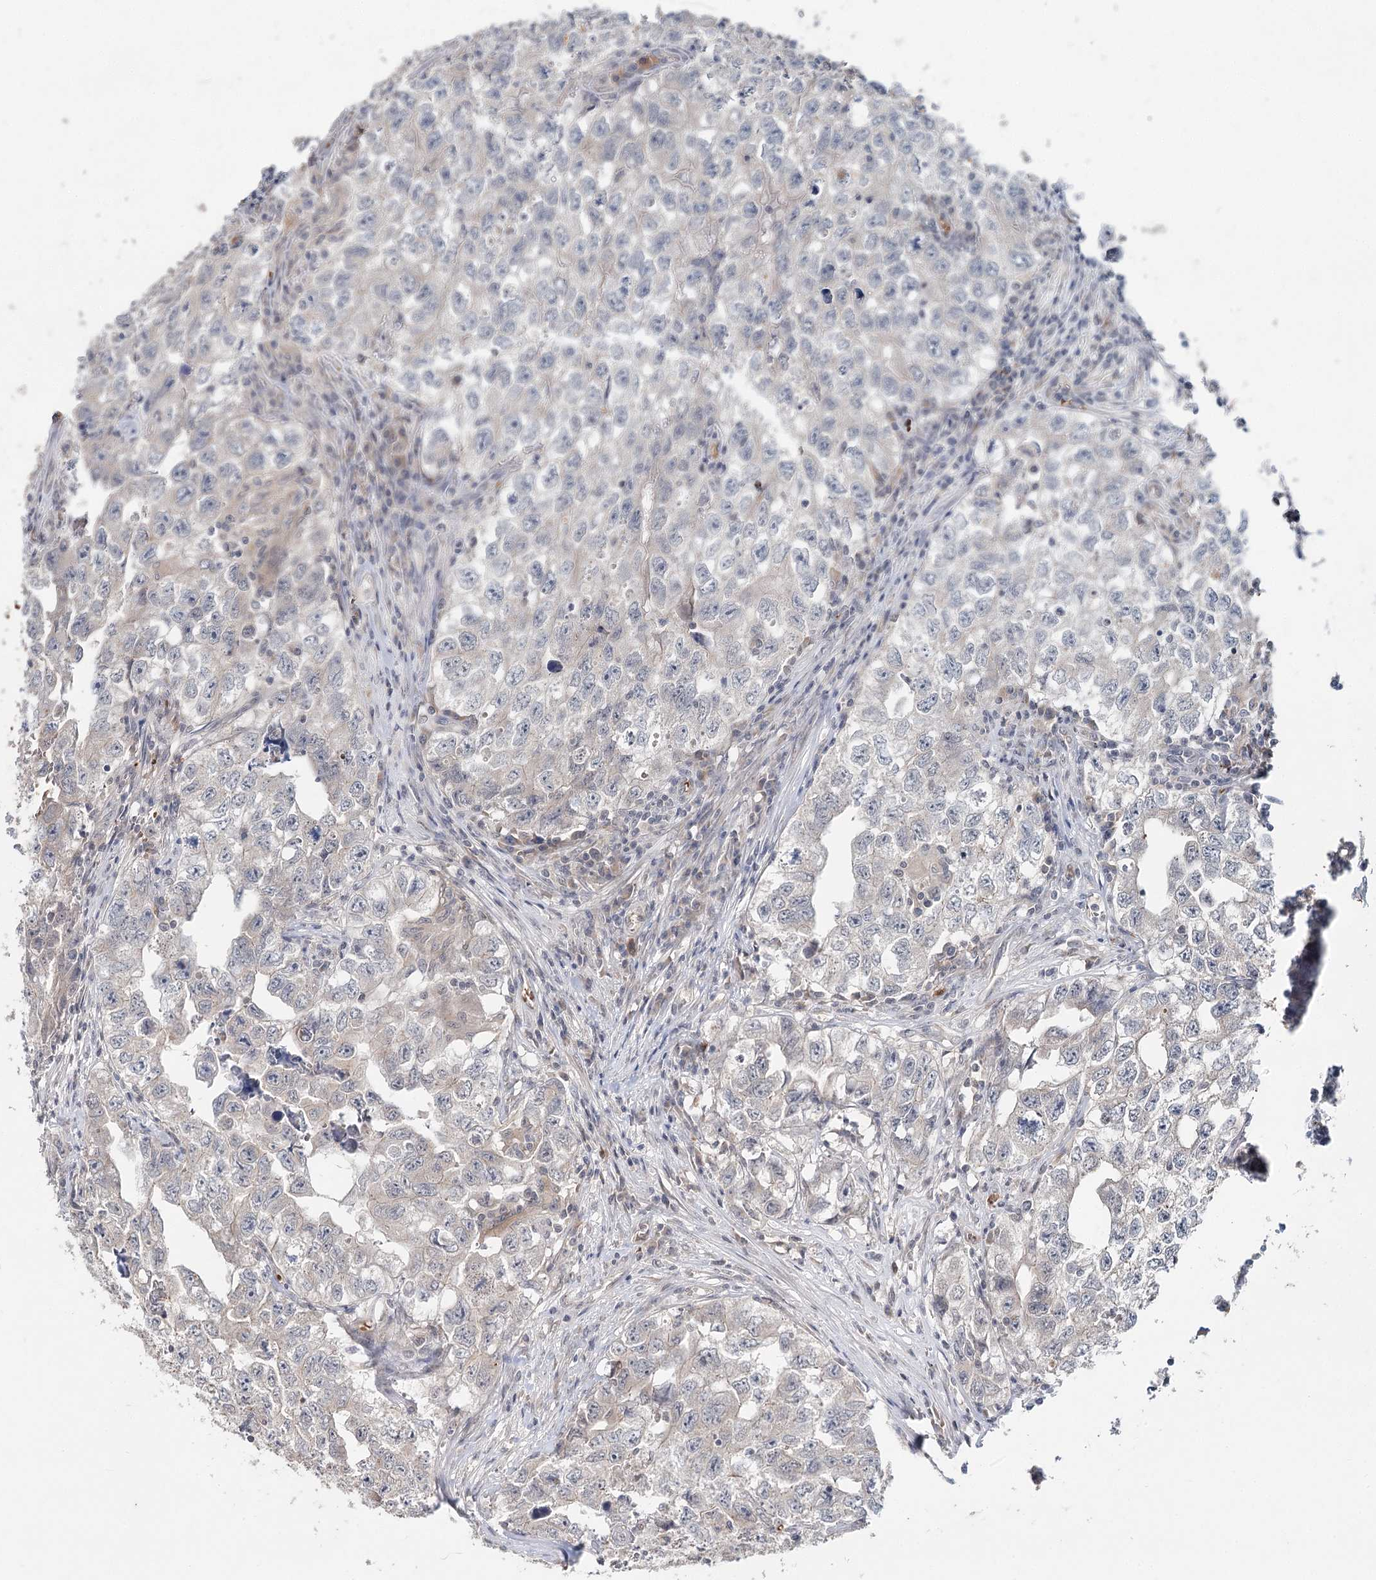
{"staining": {"intensity": "negative", "quantity": "none", "location": "none"}, "tissue": "testis cancer", "cell_type": "Tumor cells", "image_type": "cancer", "snomed": [{"axis": "morphology", "description": "Seminoma, NOS"}, {"axis": "morphology", "description": "Carcinoma, Embryonal, NOS"}, {"axis": "topography", "description": "Testis"}], "caption": "Testis cancer (seminoma) was stained to show a protein in brown. There is no significant expression in tumor cells.", "gene": "FBXO7", "patient": {"sex": "male", "age": 43}}